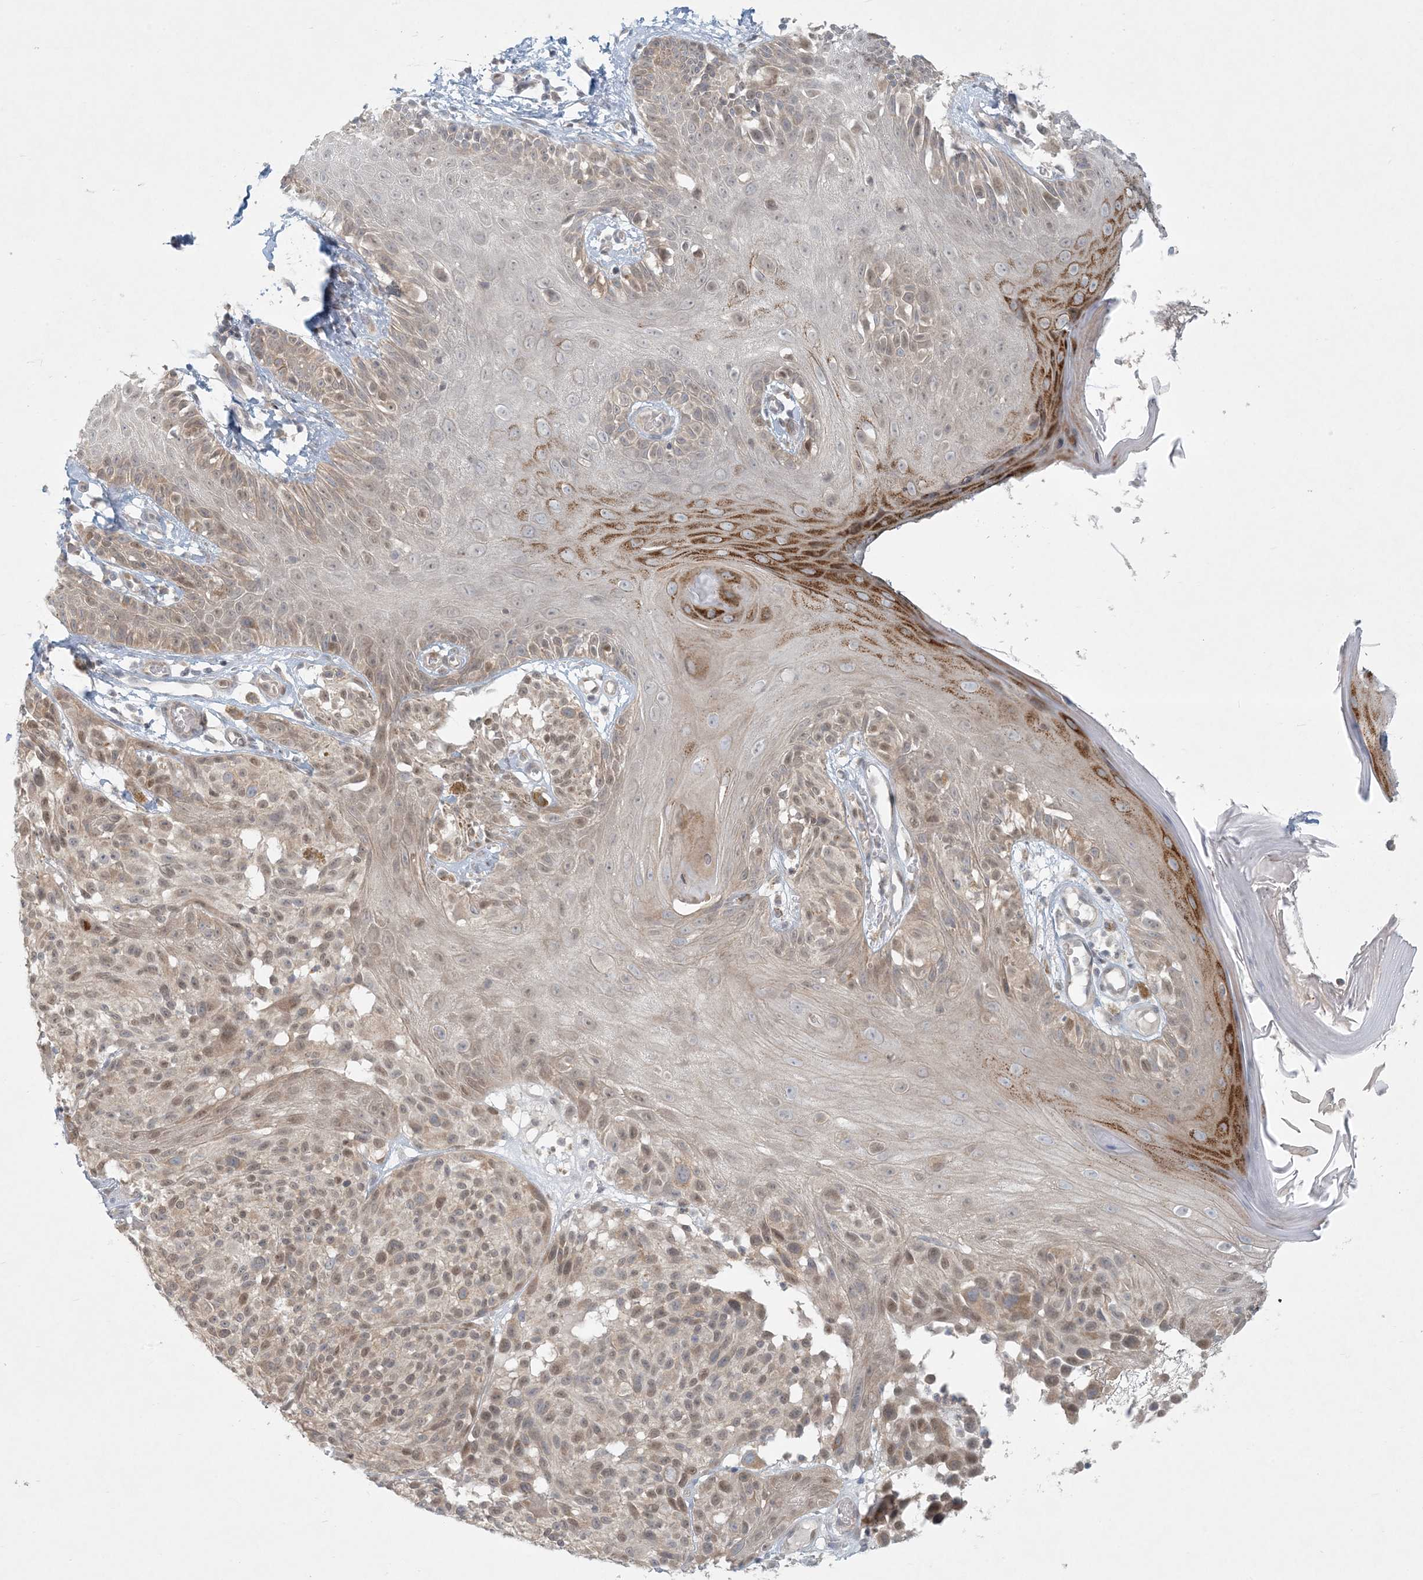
{"staining": {"intensity": "moderate", "quantity": ">75%", "location": "nuclear"}, "tissue": "melanoma", "cell_type": "Tumor cells", "image_type": "cancer", "snomed": [{"axis": "morphology", "description": "Malignant melanoma, NOS"}, {"axis": "topography", "description": "Skin"}], "caption": "Brown immunohistochemical staining in malignant melanoma displays moderate nuclear positivity in approximately >75% of tumor cells.", "gene": "OBI1", "patient": {"sex": "male", "age": 83}}